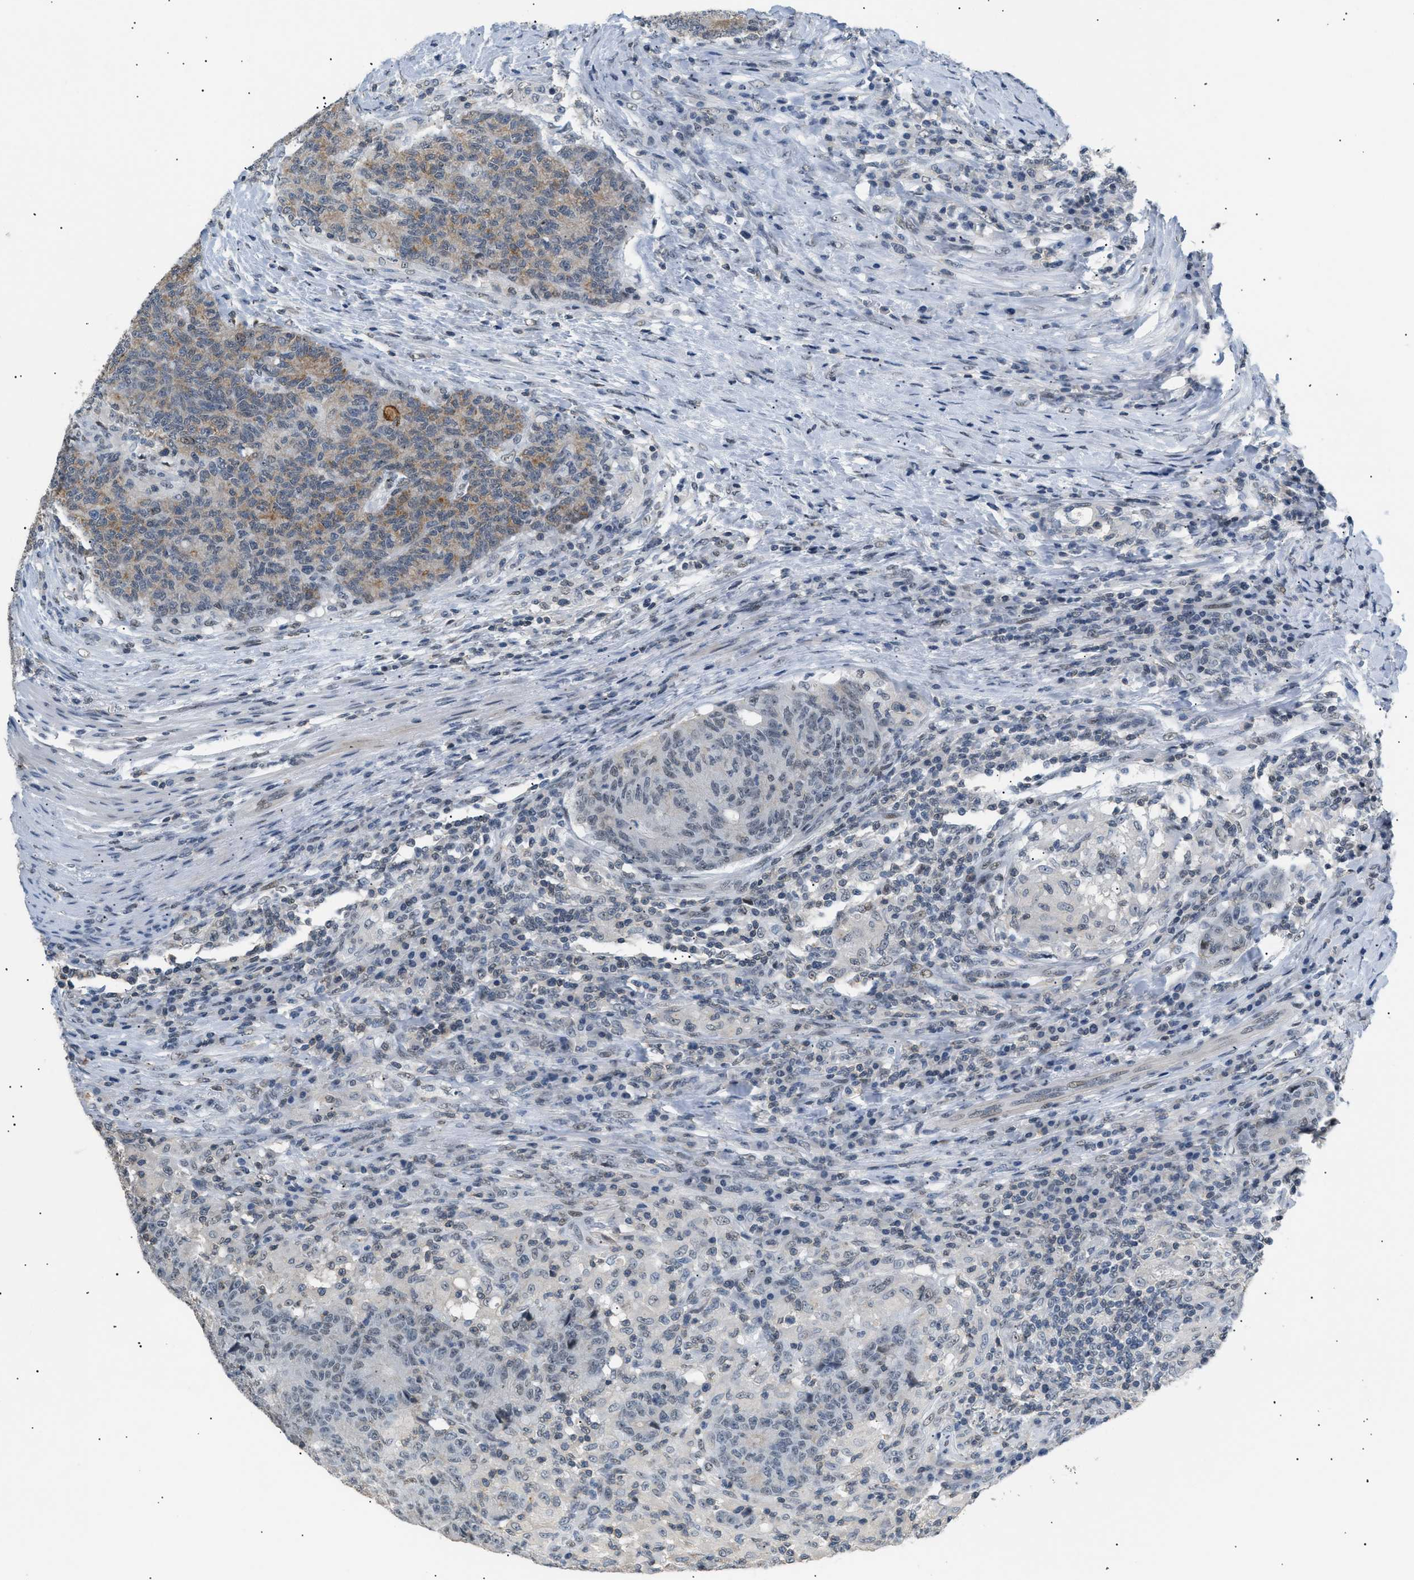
{"staining": {"intensity": "moderate", "quantity": "<25%", "location": "cytoplasmic/membranous"}, "tissue": "colorectal cancer", "cell_type": "Tumor cells", "image_type": "cancer", "snomed": [{"axis": "morphology", "description": "Normal tissue, NOS"}, {"axis": "morphology", "description": "Adenocarcinoma, NOS"}, {"axis": "topography", "description": "Colon"}], "caption": "A high-resolution micrograph shows immunohistochemistry (IHC) staining of colorectal cancer, which exhibits moderate cytoplasmic/membranous staining in approximately <25% of tumor cells. (Stains: DAB in brown, nuclei in blue, Microscopy: brightfield microscopy at high magnification).", "gene": "KCNC3", "patient": {"sex": "female", "age": 75}}